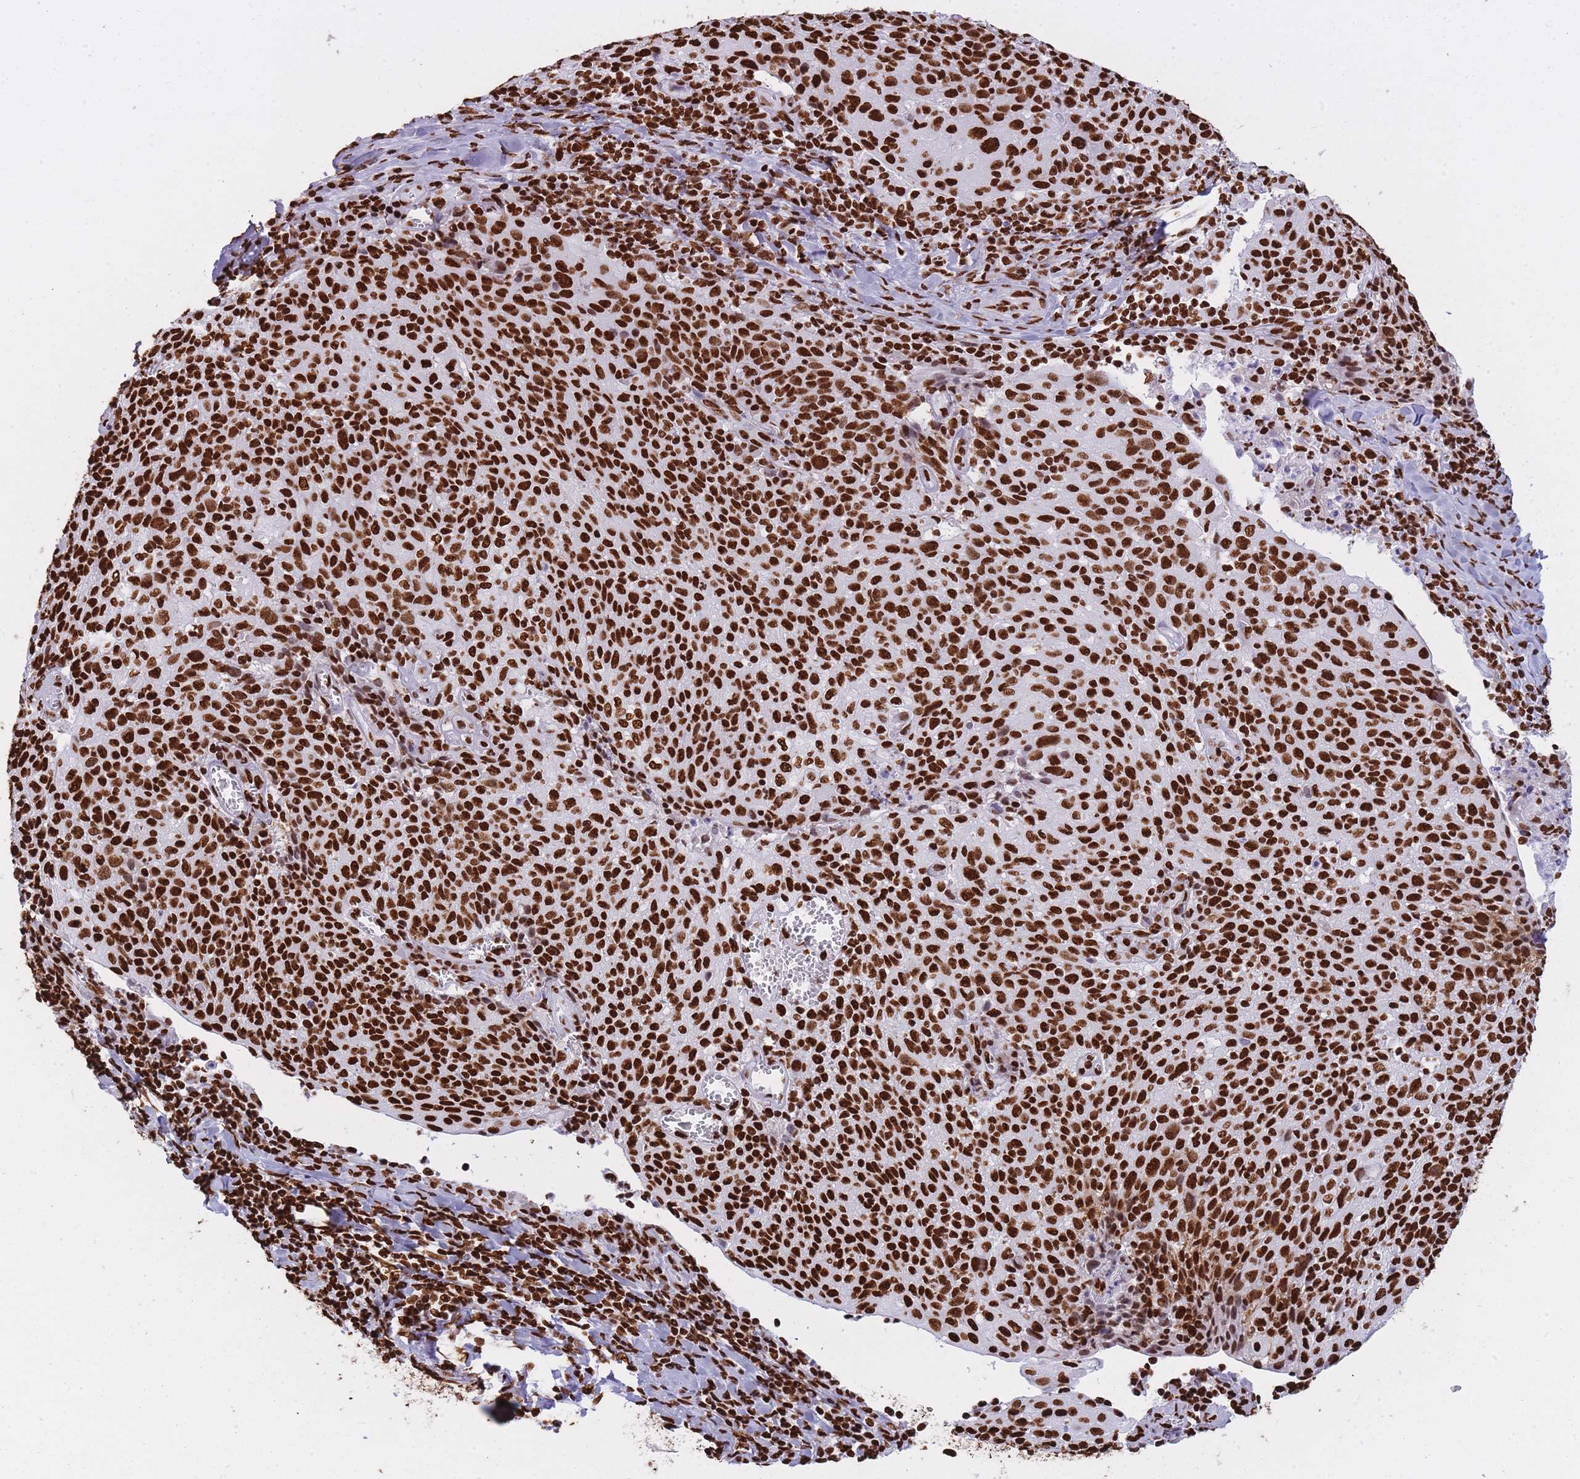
{"staining": {"intensity": "strong", "quantity": ">75%", "location": "nuclear"}, "tissue": "cervical cancer", "cell_type": "Tumor cells", "image_type": "cancer", "snomed": [{"axis": "morphology", "description": "Squamous cell carcinoma, NOS"}, {"axis": "topography", "description": "Cervix"}], "caption": "Cervical squamous cell carcinoma tissue displays strong nuclear staining in about >75% of tumor cells, visualized by immunohistochemistry.", "gene": "HNRNPUL1", "patient": {"sex": "female", "age": 52}}